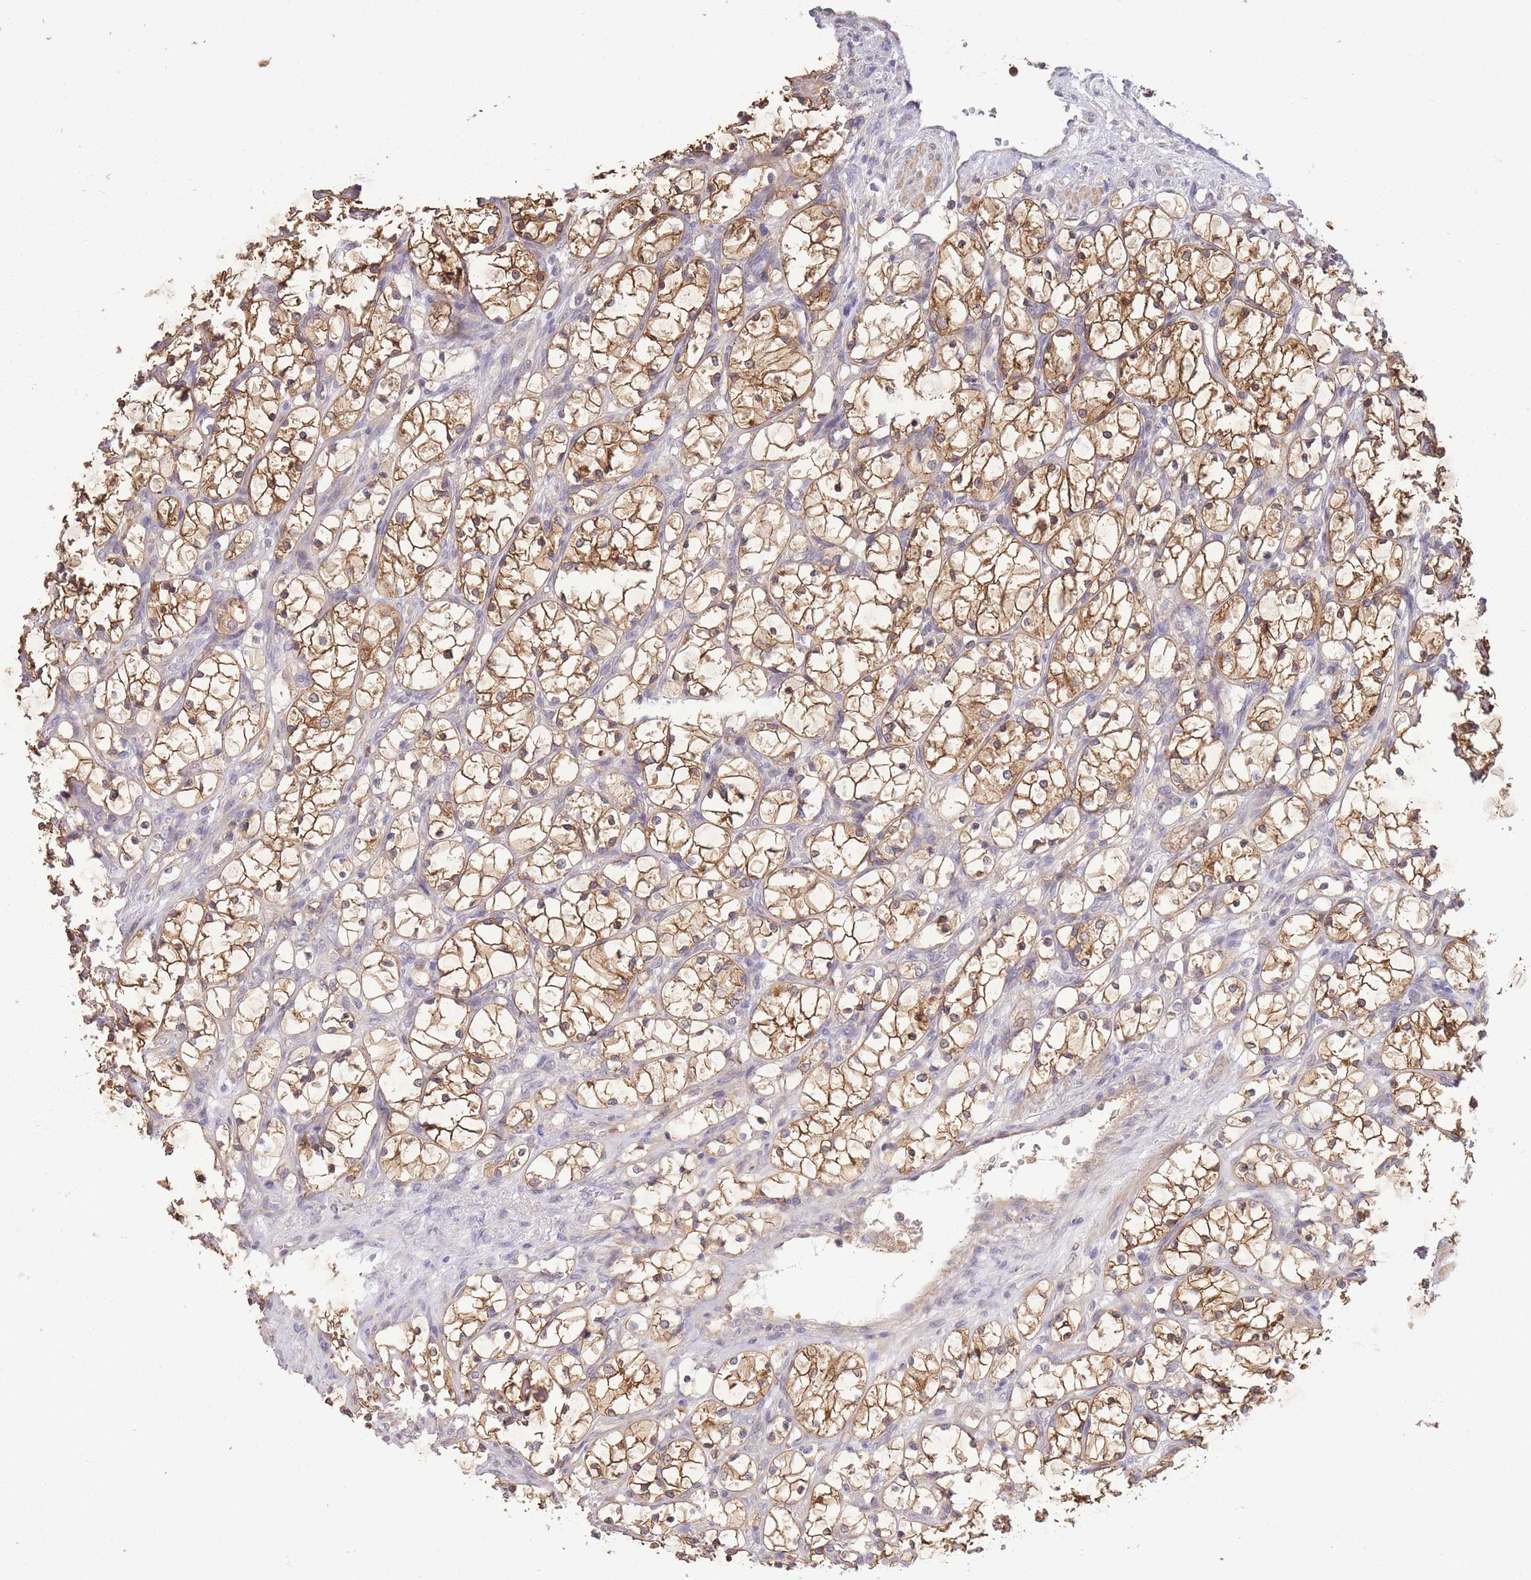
{"staining": {"intensity": "moderate", "quantity": ">75%", "location": "cytoplasmic/membranous"}, "tissue": "renal cancer", "cell_type": "Tumor cells", "image_type": "cancer", "snomed": [{"axis": "morphology", "description": "Adenocarcinoma, NOS"}, {"axis": "topography", "description": "Kidney"}], "caption": "Renal cancer stained for a protein (brown) demonstrates moderate cytoplasmic/membranous positive expression in approximately >75% of tumor cells.", "gene": "ZNF304", "patient": {"sex": "female", "age": 69}}